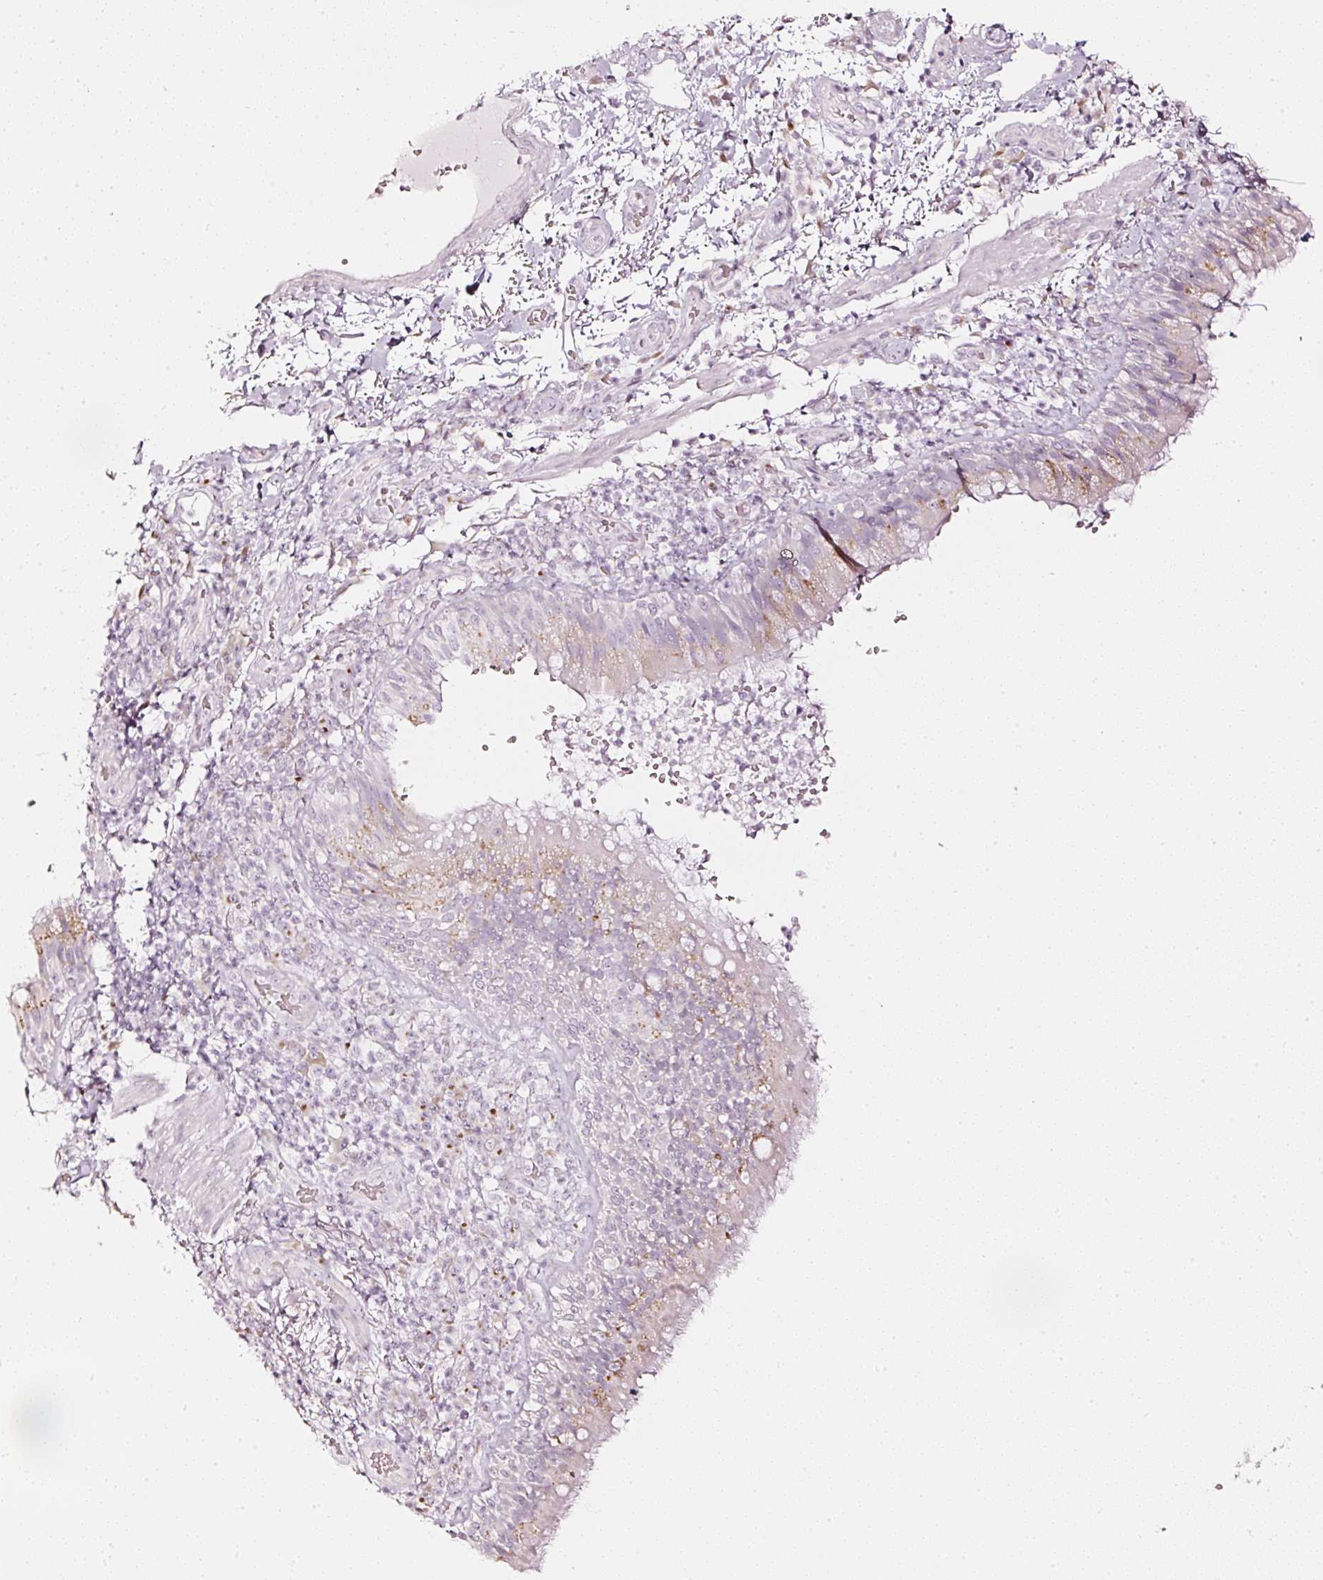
{"staining": {"intensity": "weak", "quantity": "<25%", "location": "cytoplasmic/membranous"}, "tissue": "bronchus", "cell_type": "Respiratory epithelial cells", "image_type": "normal", "snomed": [{"axis": "morphology", "description": "Normal tissue, NOS"}, {"axis": "topography", "description": "Cartilage tissue"}, {"axis": "topography", "description": "Bronchus"}], "caption": "Bronchus was stained to show a protein in brown. There is no significant expression in respiratory epithelial cells. (Stains: DAB IHC with hematoxylin counter stain, Microscopy: brightfield microscopy at high magnification).", "gene": "SDF4", "patient": {"sex": "male", "age": 56}}